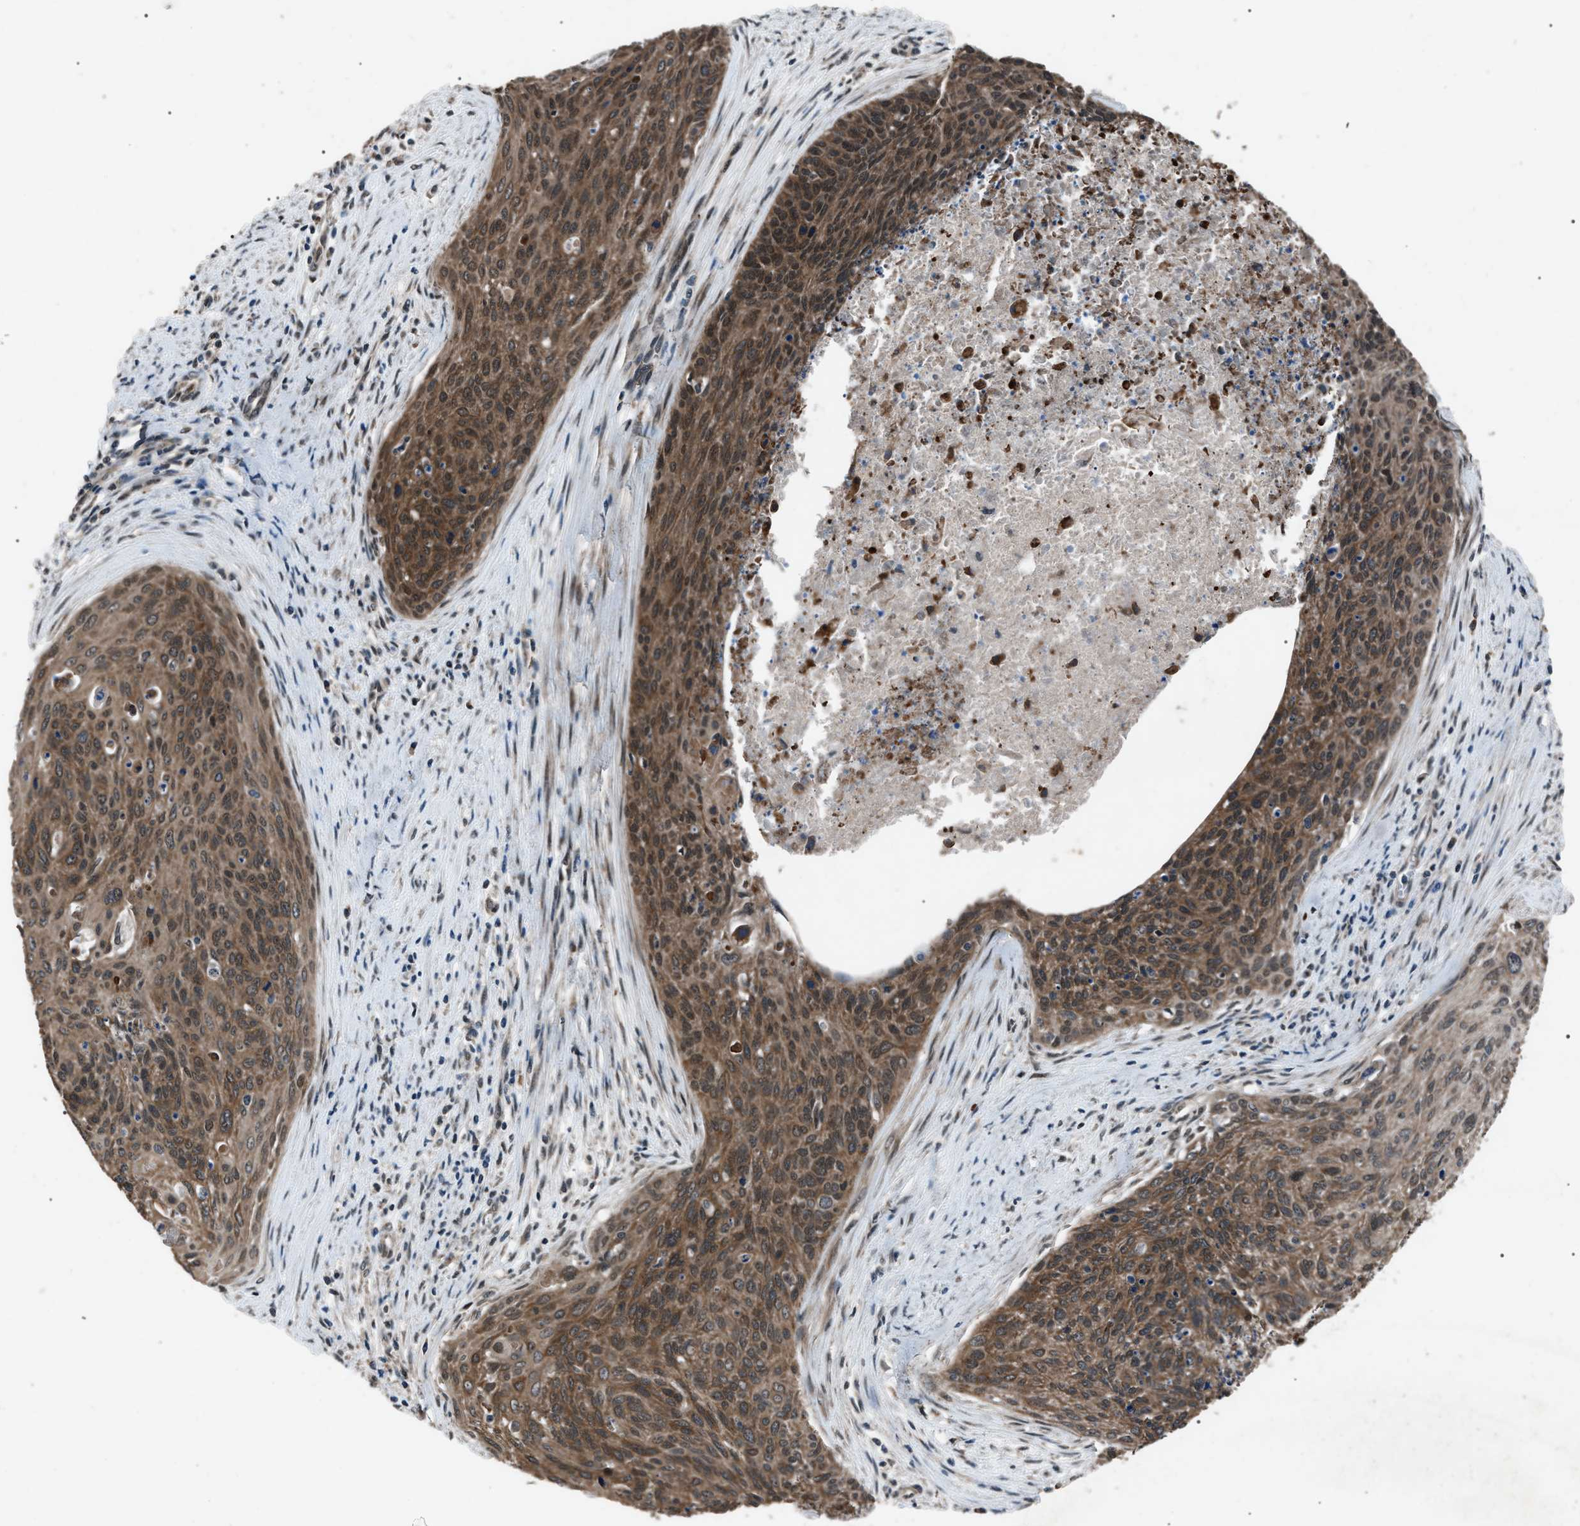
{"staining": {"intensity": "moderate", "quantity": ">75%", "location": "cytoplasmic/membranous"}, "tissue": "cervical cancer", "cell_type": "Tumor cells", "image_type": "cancer", "snomed": [{"axis": "morphology", "description": "Squamous cell carcinoma, NOS"}, {"axis": "topography", "description": "Cervix"}], "caption": "This micrograph reveals immunohistochemistry (IHC) staining of cervical cancer (squamous cell carcinoma), with medium moderate cytoplasmic/membranous positivity in approximately >75% of tumor cells.", "gene": "ZFAND2A", "patient": {"sex": "female", "age": 55}}